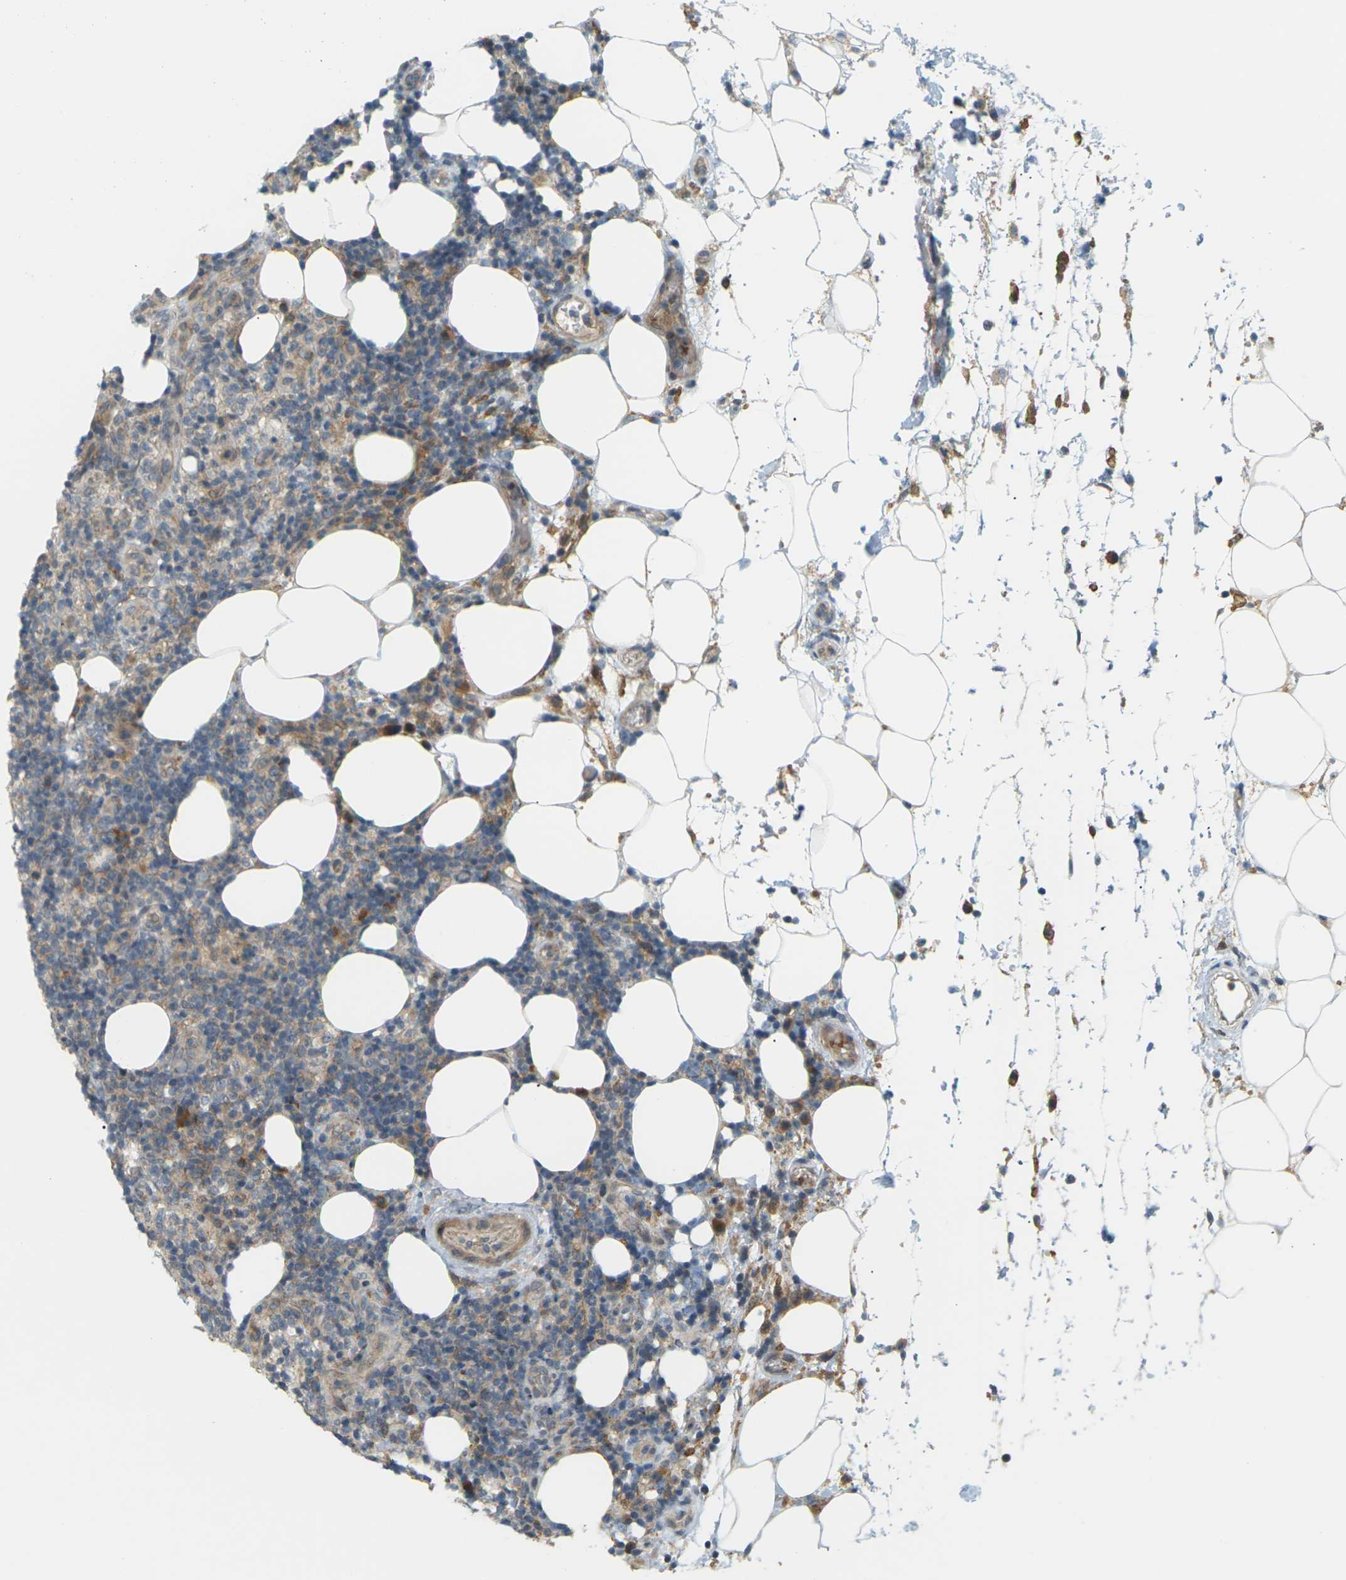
{"staining": {"intensity": "moderate", "quantity": "<25%", "location": "cytoplasmic/membranous"}, "tissue": "lymphoma", "cell_type": "Tumor cells", "image_type": "cancer", "snomed": [{"axis": "morphology", "description": "Malignant lymphoma, non-Hodgkin's type, High grade"}, {"axis": "topography", "description": "Lymph node"}], "caption": "A photomicrograph of human high-grade malignant lymphoma, non-Hodgkin's type stained for a protein exhibits moderate cytoplasmic/membranous brown staining in tumor cells.", "gene": "SOCS6", "patient": {"sex": "female", "age": 76}}